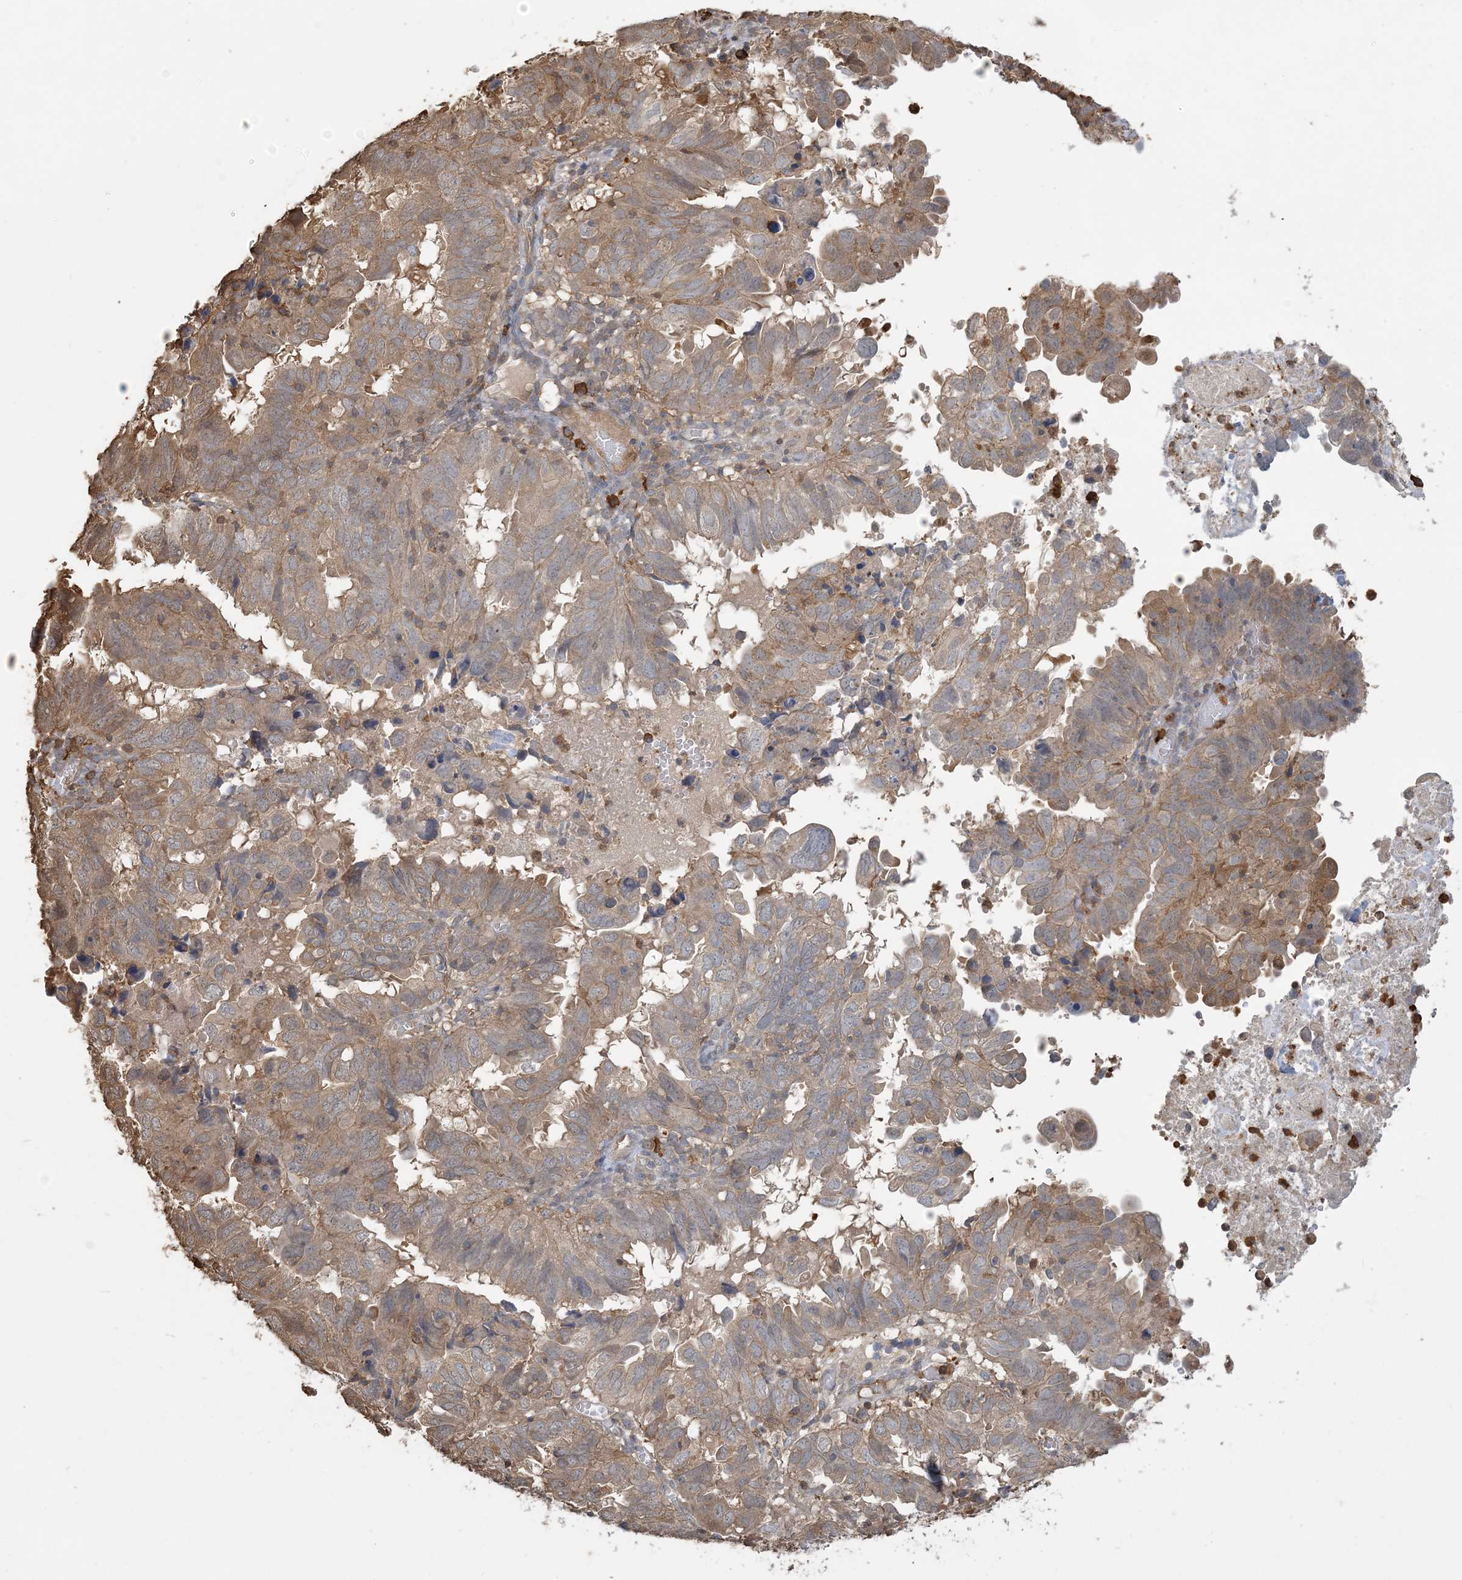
{"staining": {"intensity": "weak", "quantity": ">75%", "location": "cytoplasmic/membranous"}, "tissue": "endometrial cancer", "cell_type": "Tumor cells", "image_type": "cancer", "snomed": [{"axis": "morphology", "description": "Adenocarcinoma, NOS"}, {"axis": "topography", "description": "Uterus"}], "caption": "Human adenocarcinoma (endometrial) stained with a brown dye demonstrates weak cytoplasmic/membranous positive staining in approximately >75% of tumor cells.", "gene": "TMSB4X", "patient": {"sex": "female", "age": 77}}